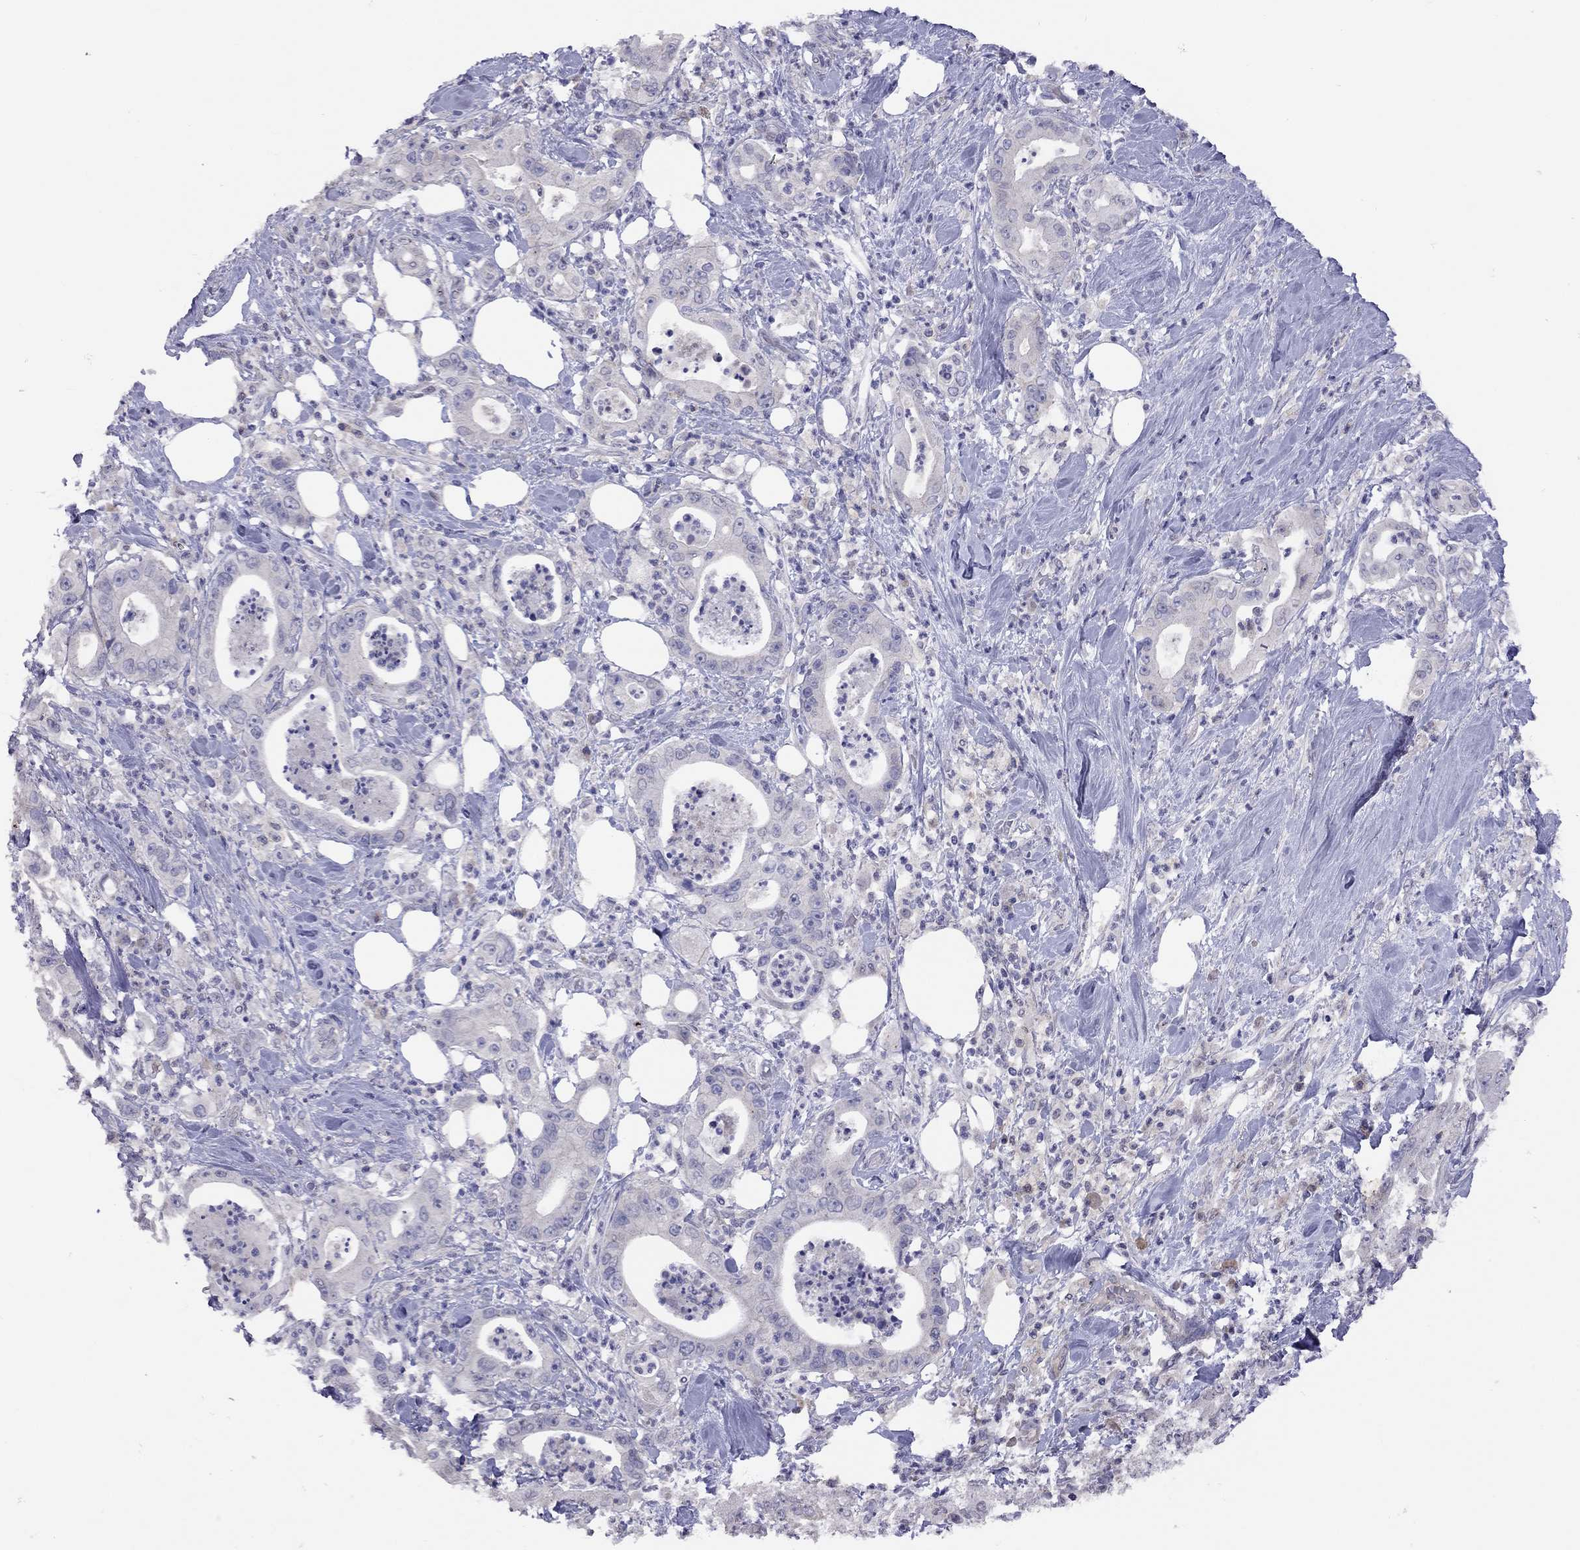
{"staining": {"intensity": "negative", "quantity": "none", "location": "none"}, "tissue": "pancreatic cancer", "cell_type": "Tumor cells", "image_type": "cancer", "snomed": [{"axis": "morphology", "description": "Adenocarcinoma, NOS"}, {"axis": "topography", "description": "Pancreas"}], "caption": "Protein analysis of adenocarcinoma (pancreatic) exhibits no significant expression in tumor cells.", "gene": "RTP5", "patient": {"sex": "male", "age": 71}}